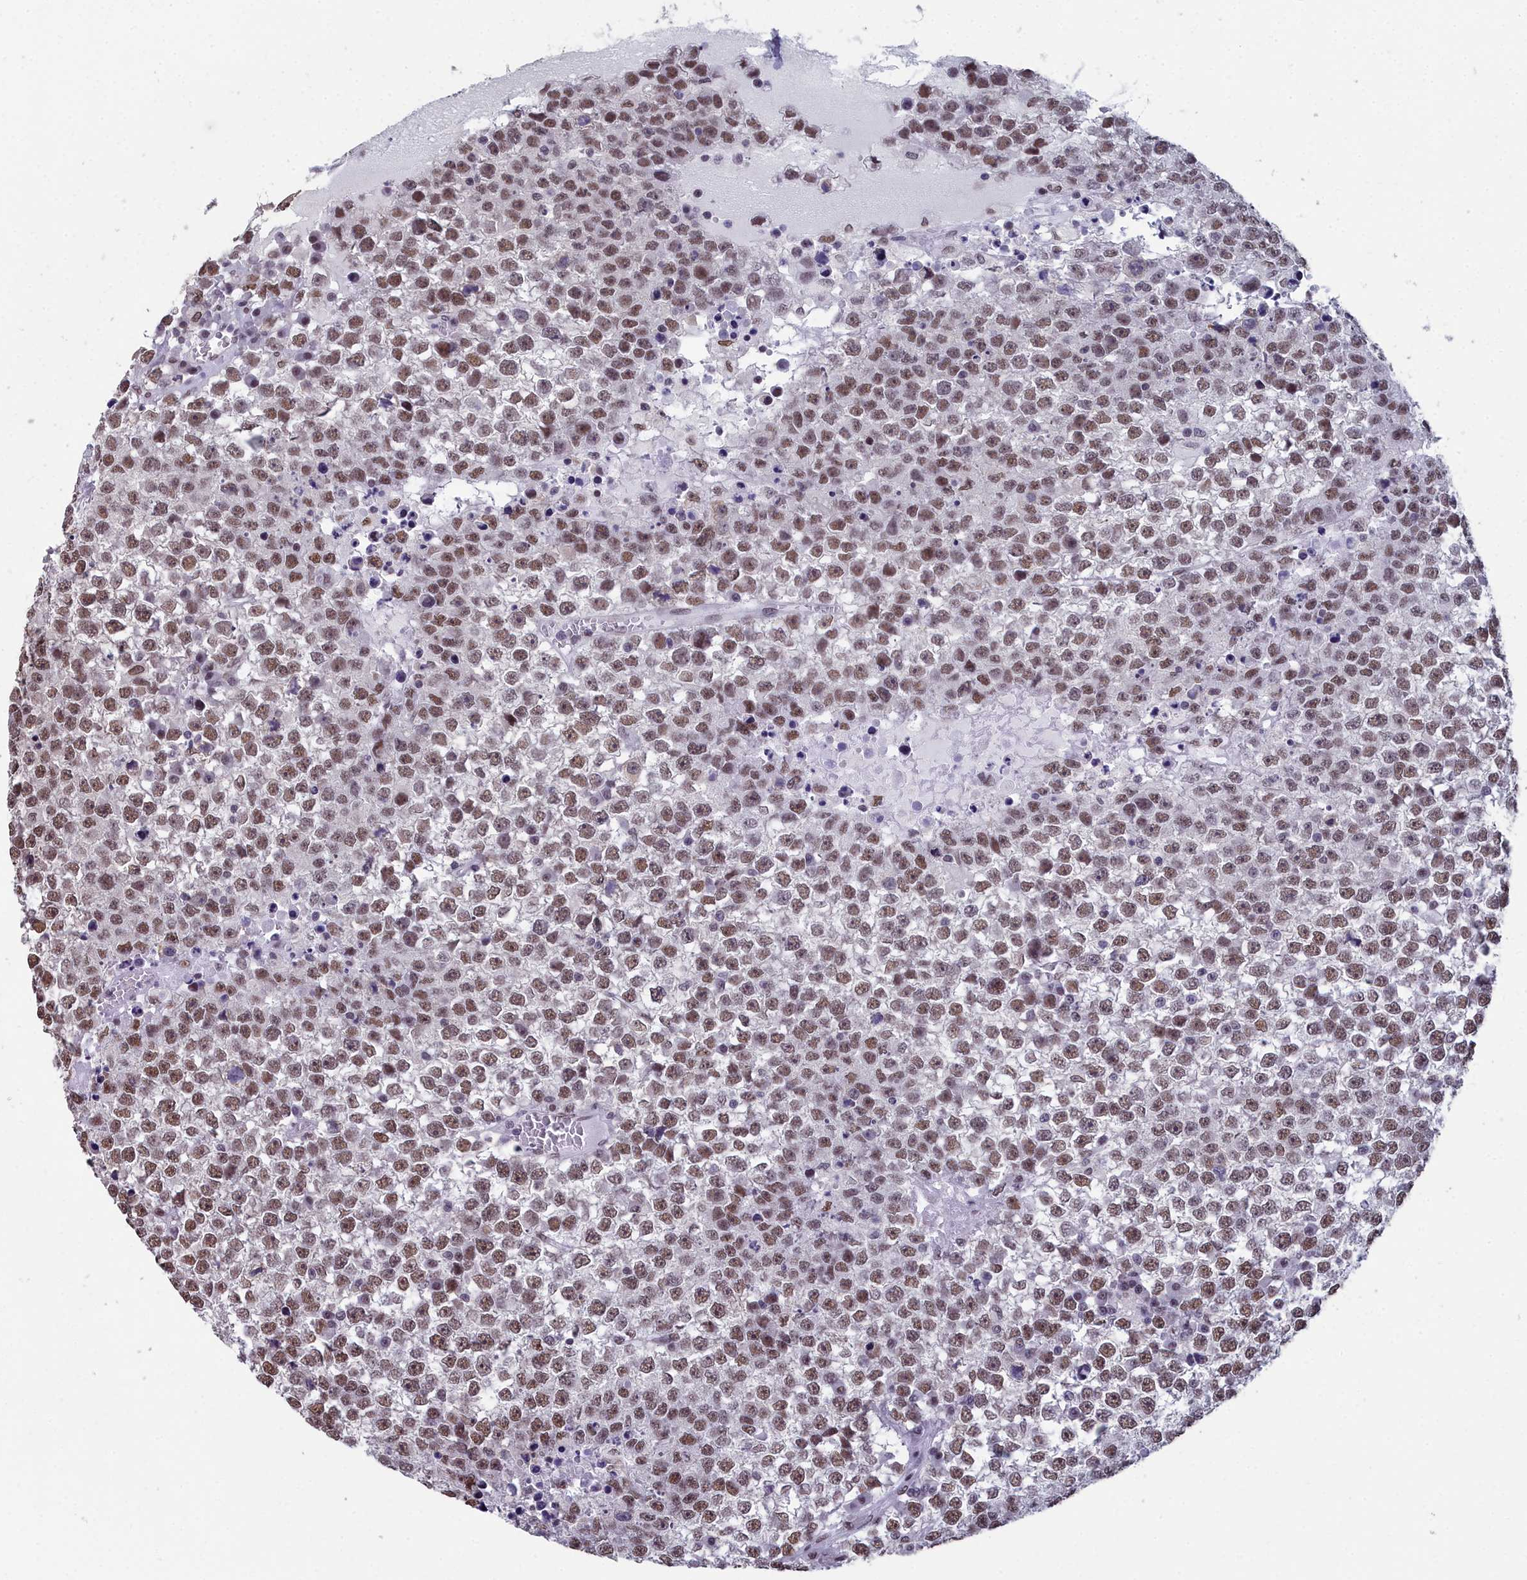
{"staining": {"intensity": "moderate", "quantity": "25%-75%", "location": "nuclear"}, "tissue": "testis cancer", "cell_type": "Tumor cells", "image_type": "cancer", "snomed": [{"axis": "morphology", "description": "Seminoma, NOS"}, {"axis": "topography", "description": "Testis"}], "caption": "Immunohistochemistry (IHC) (DAB (3,3'-diaminobenzidine)) staining of human testis cancer demonstrates moderate nuclear protein staining in about 25%-75% of tumor cells. The staining was performed using DAB to visualize the protein expression in brown, while the nuclei were stained in blue with hematoxylin (Magnification: 20x).", "gene": "CCDC97", "patient": {"sex": "male", "age": 65}}